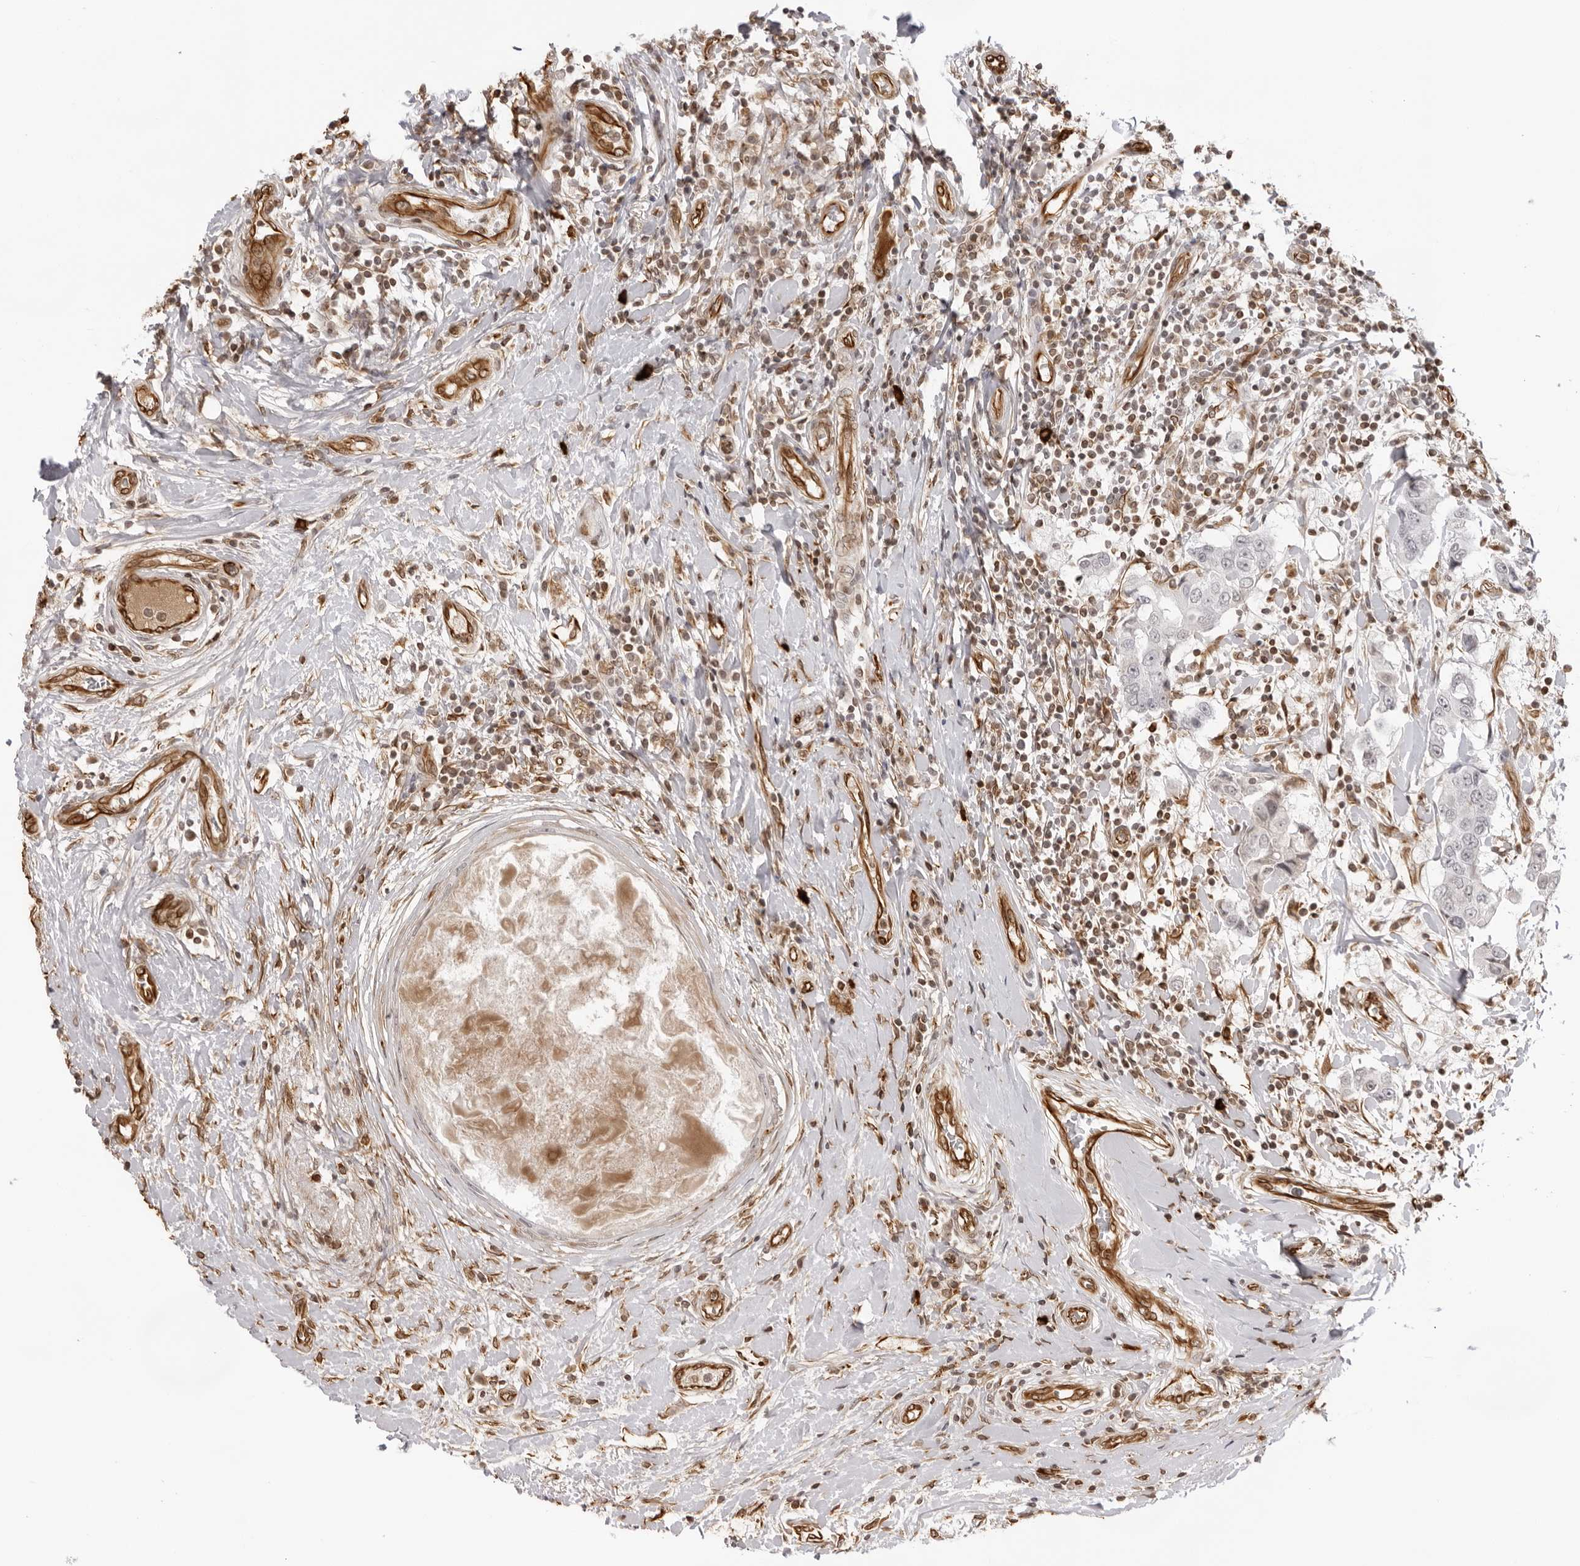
{"staining": {"intensity": "negative", "quantity": "none", "location": "none"}, "tissue": "breast cancer", "cell_type": "Tumor cells", "image_type": "cancer", "snomed": [{"axis": "morphology", "description": "Duct carcinoma"}, {"axis": "topography", "description": "Breast"}], "caption": "Immunohistochemistry (IHC) photomicrograph of infiltrating ductal carcinoma (breast) stained for a protein (brown), which exhibits no expression in tumor cells.", "gene": "DYNLT5", "patient": {"sex": "female", "age": 27}}